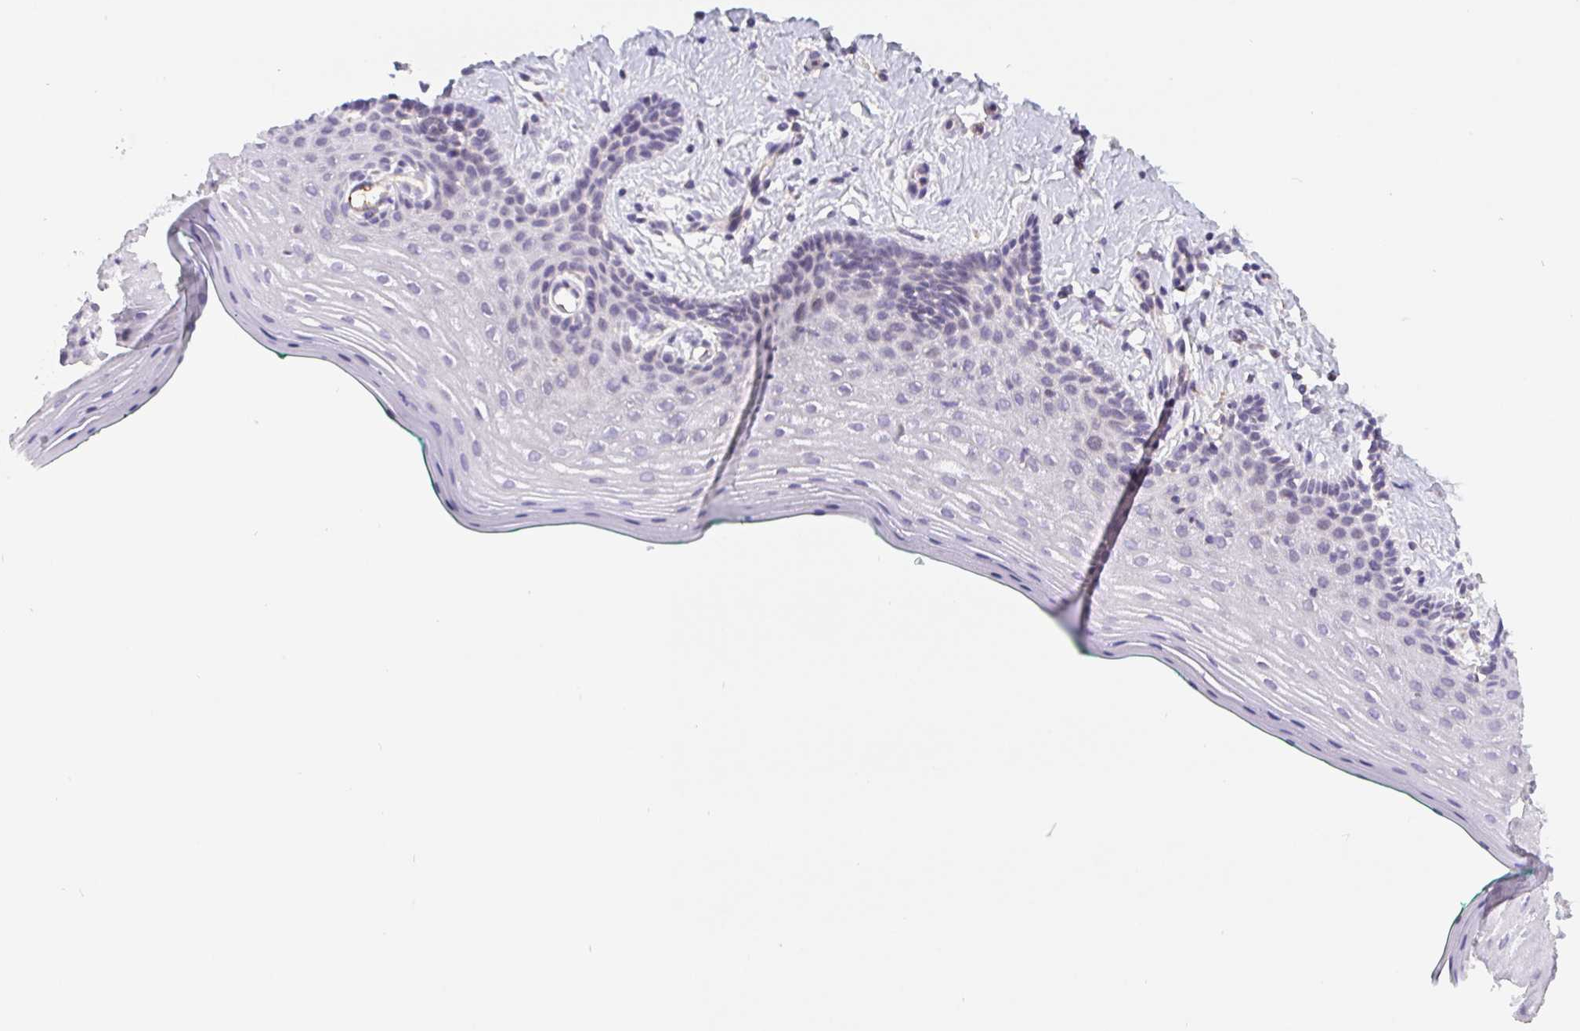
{"staining": {"intensity": "negative", "quantity": "none", "location": "none"}, "tissue": "vagina", "cell_type": "Squamous epithelial cells", "image_type": "normal", "snomed": [{"axis": "morphology", "description": "Normal tissue, NOS"}, {"axis": "topography", "description": "Vagina"}], "caption": "Micrograph shows no significant protein staining in squamous epithelial cells of normal vagina. (DAB (3,3'-diaminobenzidine) IHC visualized using brightfield microscopy, high magnification).", "gene": "EMC6", "patient": {"sex": "female", "age": 42}}